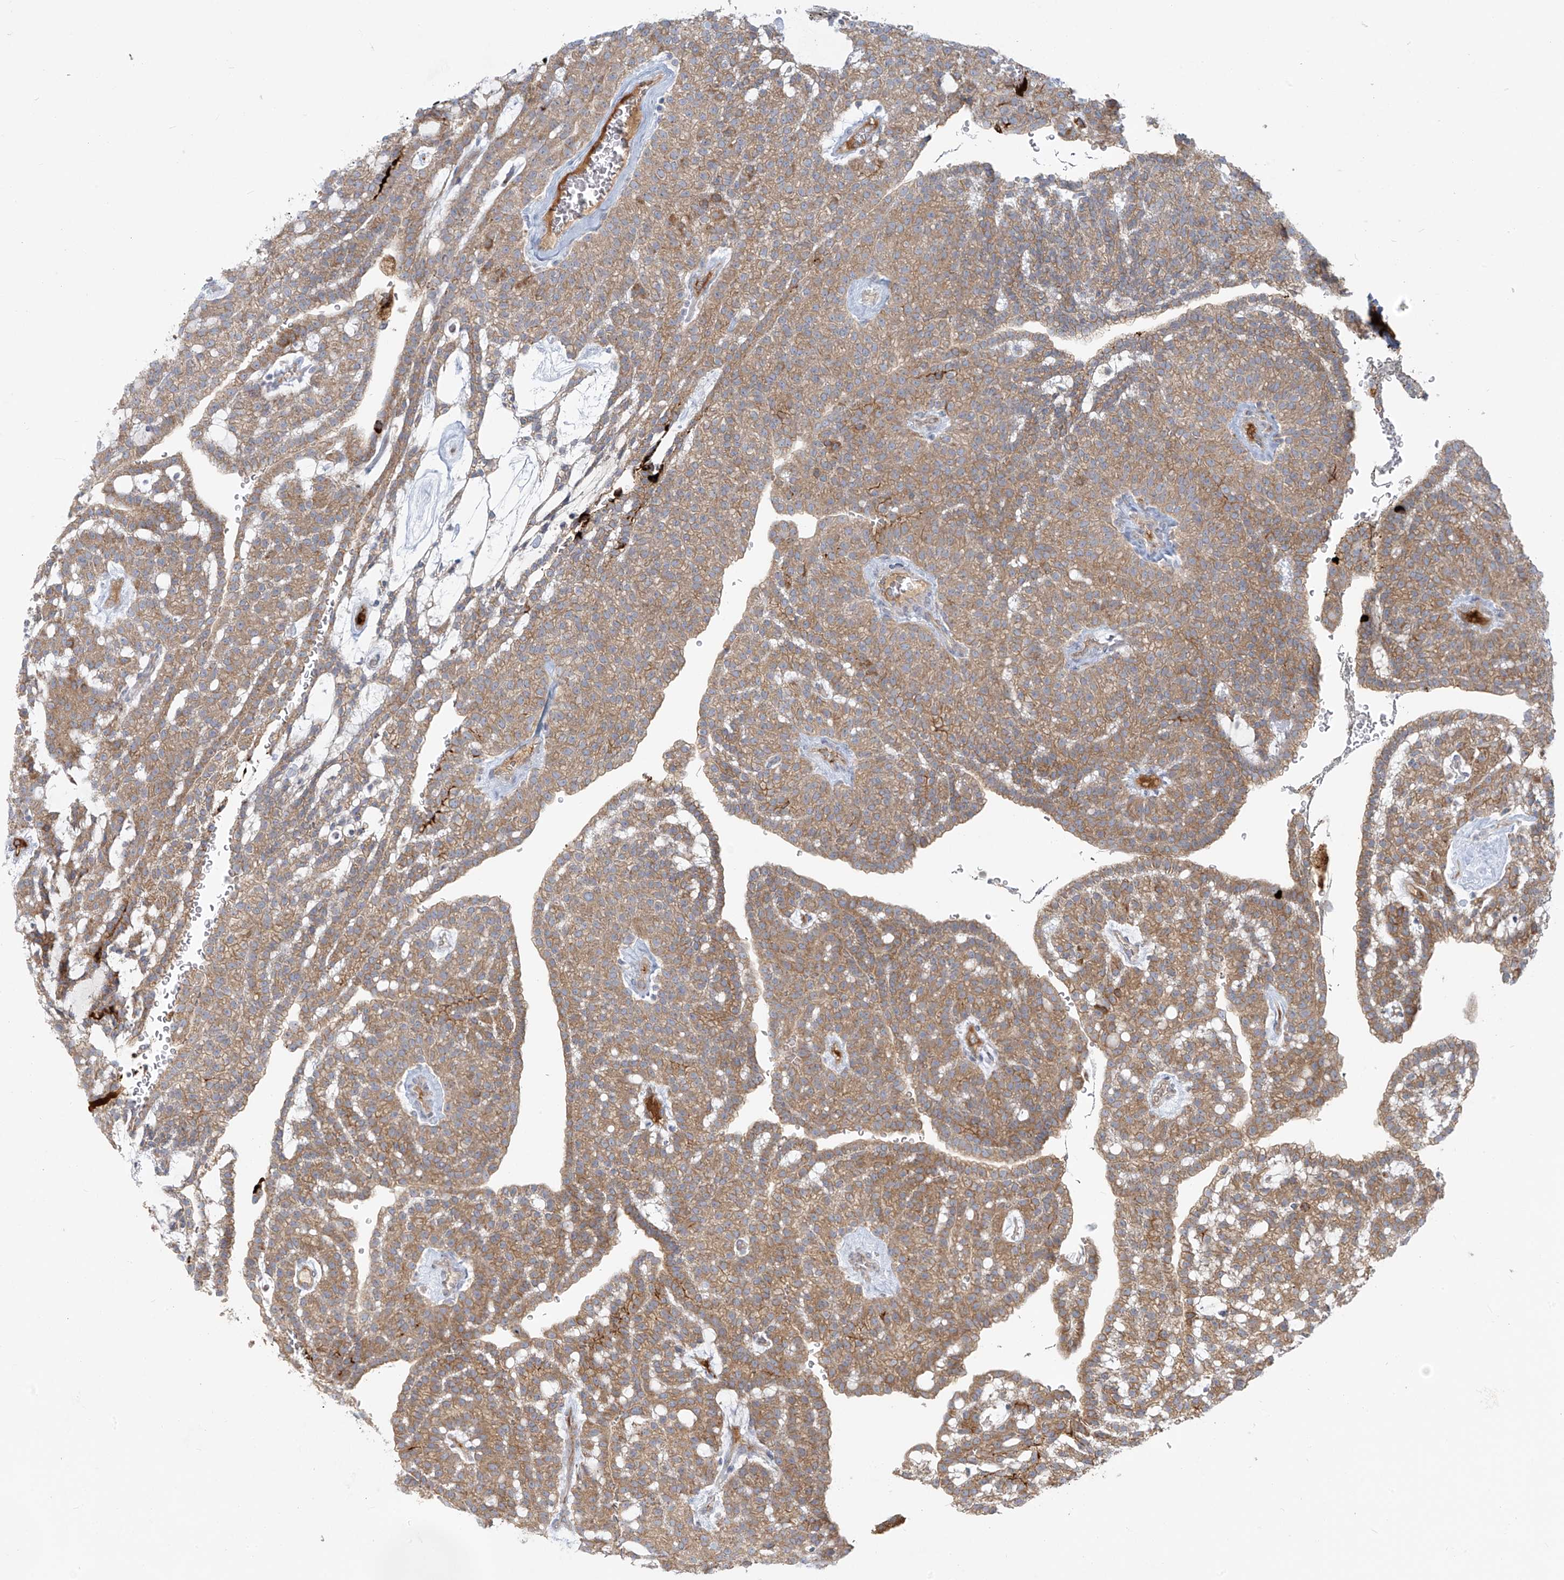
{"staining": {"intensity": "moderate", "quantity": ">75%", "location": "cytoplasmic/membranous"}, "tissue": "renal cancer", "cell_type": "Tumor cells", "image_type": "cancer", "snomed": [{"axis": "morphology", "description": "Adenocarcinoma, NOS"}, {"axis": "topography", "description": "Kidney"}], "caption": "Immunohistochemical staining of human renal cancer reveals medium levels of moderate cytoplasmic/membranous protein positivity in approximately >75% of tumor cells.", "gene": "LZTS3", "patient": {"sex": "male", "age": 63}}